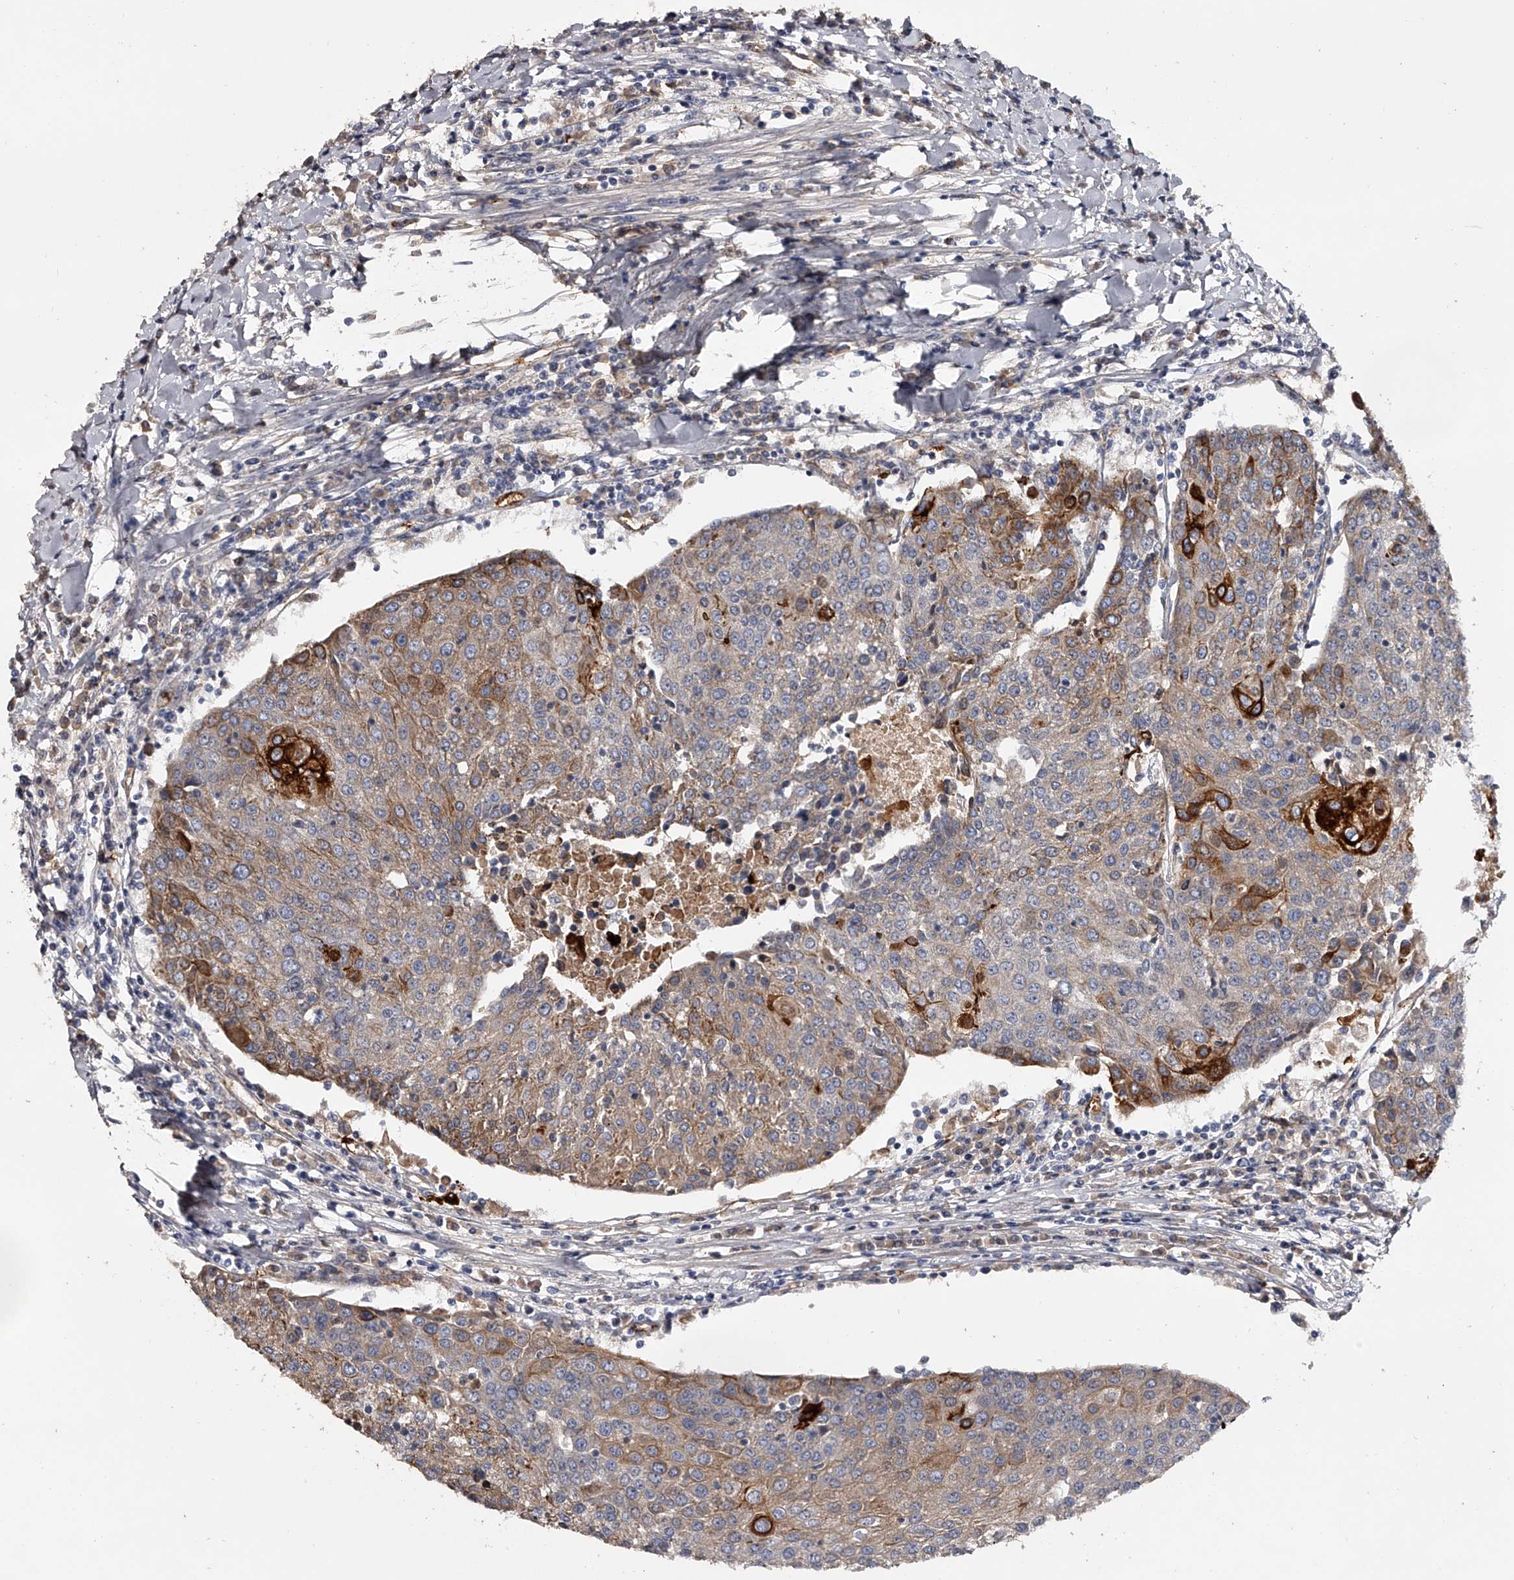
{"staining": {"intensity": "strong", "quantity": "<25%", "location": "cytoplasmic/membranous"}, "tissue": "urothelial cancer", "cell_type": "Tumor cells", "image_type": "cancer", "snomed": [{"axis": "morphology", "description": "Urothelial carcinoma, High grade"}, {"axis": "topography", "description": "Urinary bladder"}], "caption": "Urothelial cancer was stained to show a protein in brown. There is medium levels of strong cytoplasmic/membranous positivity in about <25% of tumor cells.", "gene": "MDN1", "patient": {"sex": "female", "age": 85}}